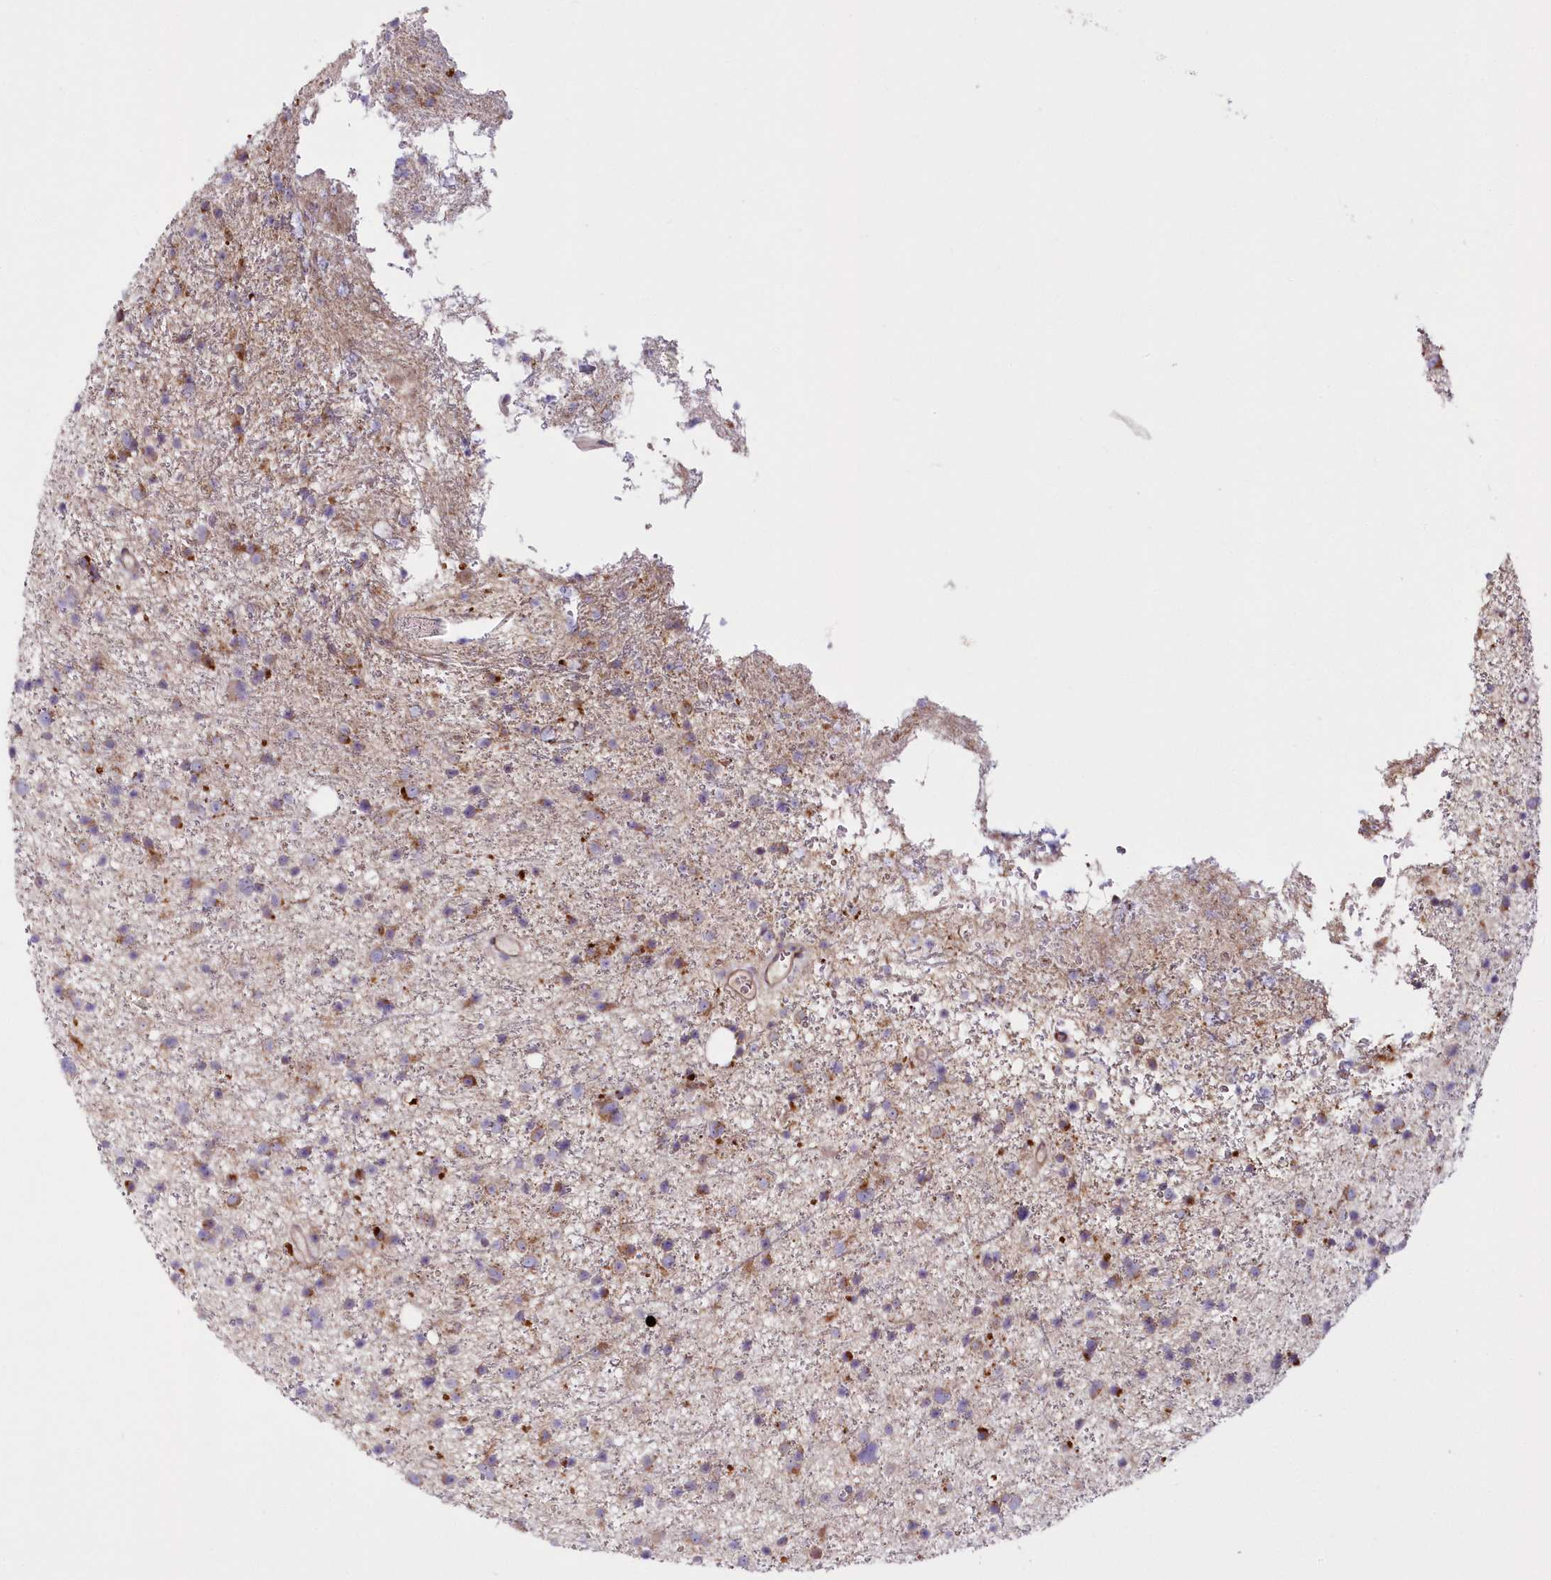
{"staining": {"intensity": "moderate", "quantity": "<25%", "location": "cytoplasmic/membranous"}, "tissue": "glioma", "cell_type": "Tumor cells", "image_type": "cancer", "snomed": [{"axis": "morphology", "description": "Glioma, malignant, Low grade"}, {"axis": "topography", "description": "Cerebral cortex"}], "caption": "This image displays immunohistochemistry (IHC) staining of glioma, with low moderate cytoplasmic/membranous staining in about <25% of tumor cells.", "gene": "ARFGEF3", "patient": {"sex": "female", "age": 39}}